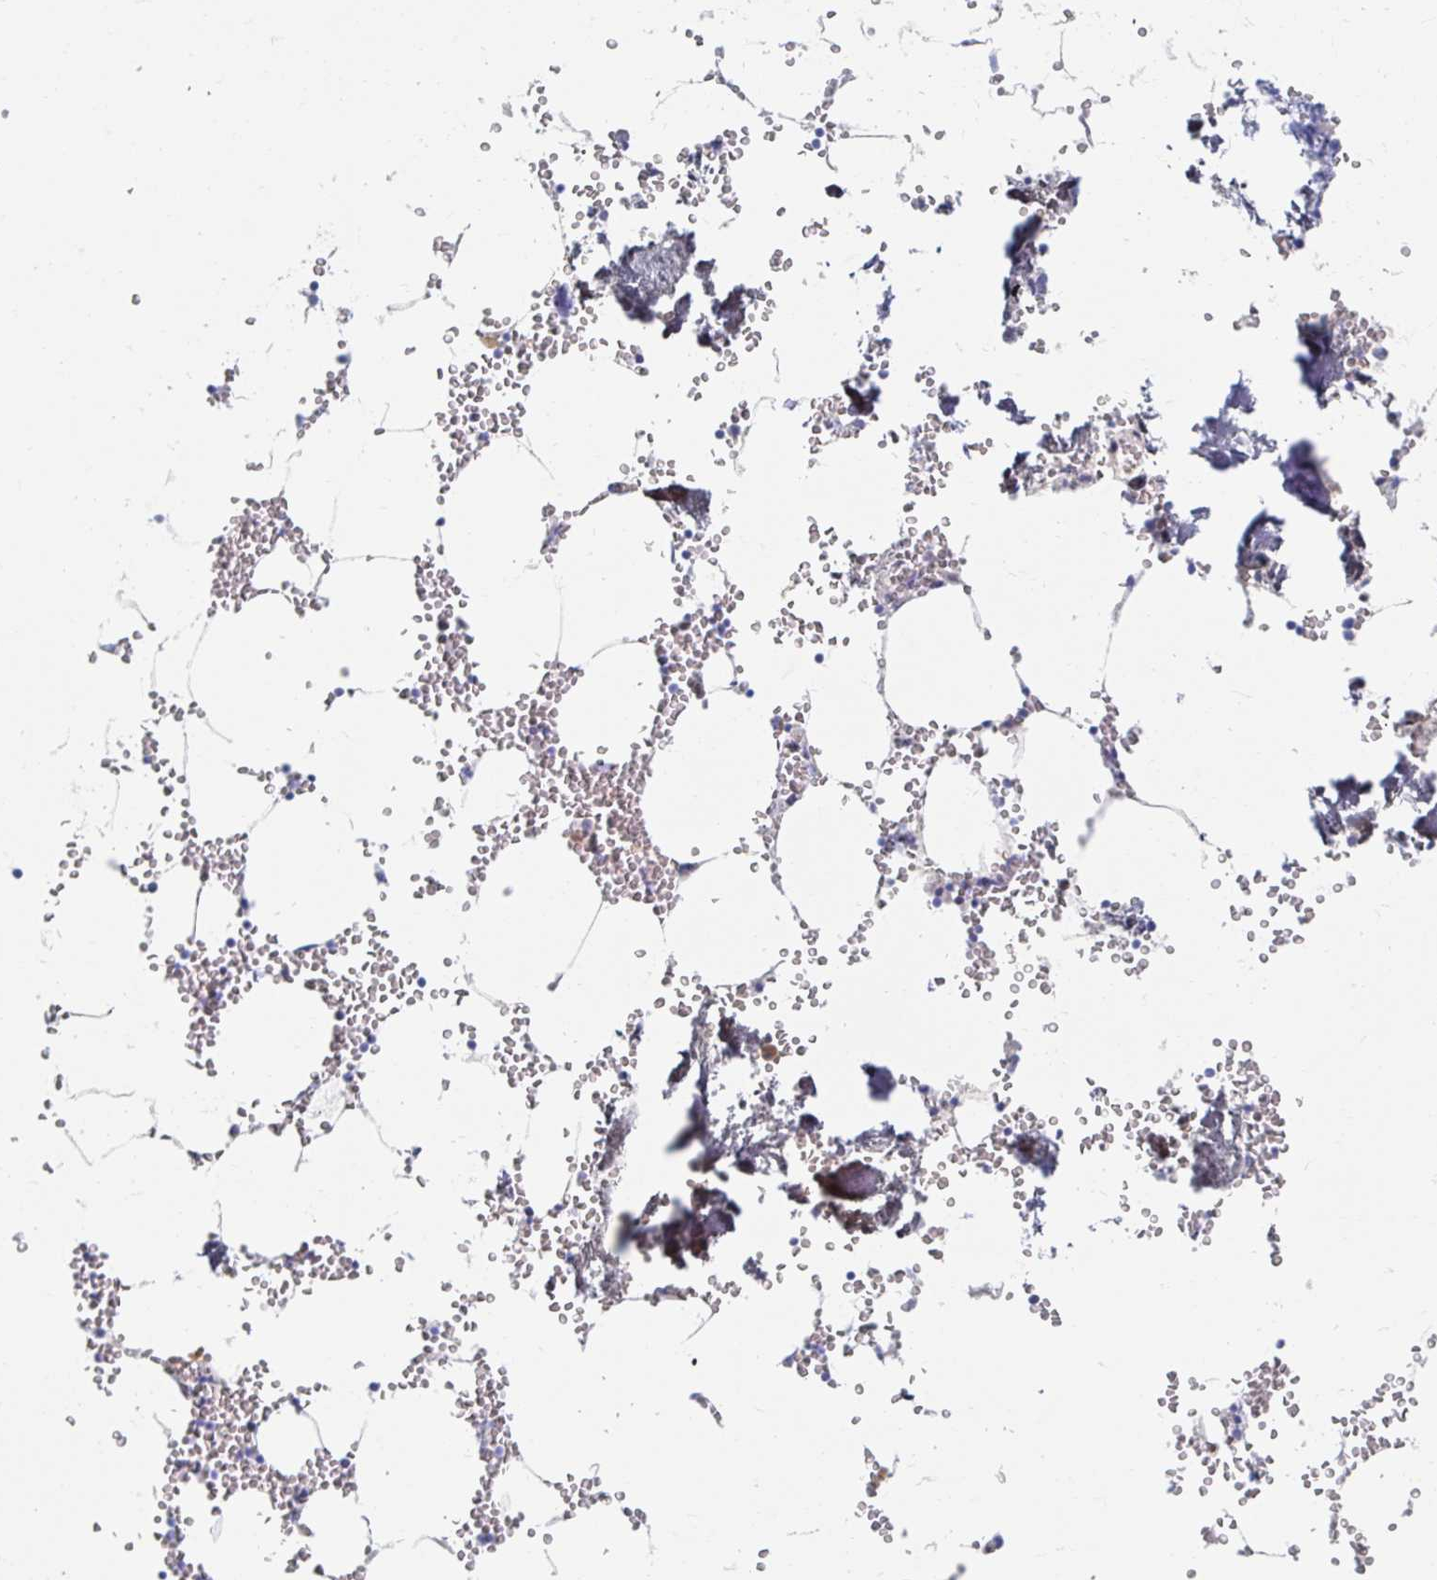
{"staining": {"intensity": "moderate", "quantity": "<25%", "location": "cytoplasmic/membranous"}, "tissue": "bone marrow", "cell_type": "Hematopoietic cells", "image_type": "normal", "snomed": [{"axis": "morphology", "description": "Normal tissue, NOS"}, {"axis": "topography", "description": "Bone marrow"}], "caption": "Unremarkable bone marrow displays moderate cytoplasmic/membranous positivity in about <25% of hematopoietic cells.", "gene": "MYLK2", "patient": {"sex": "male", "age": 54}}